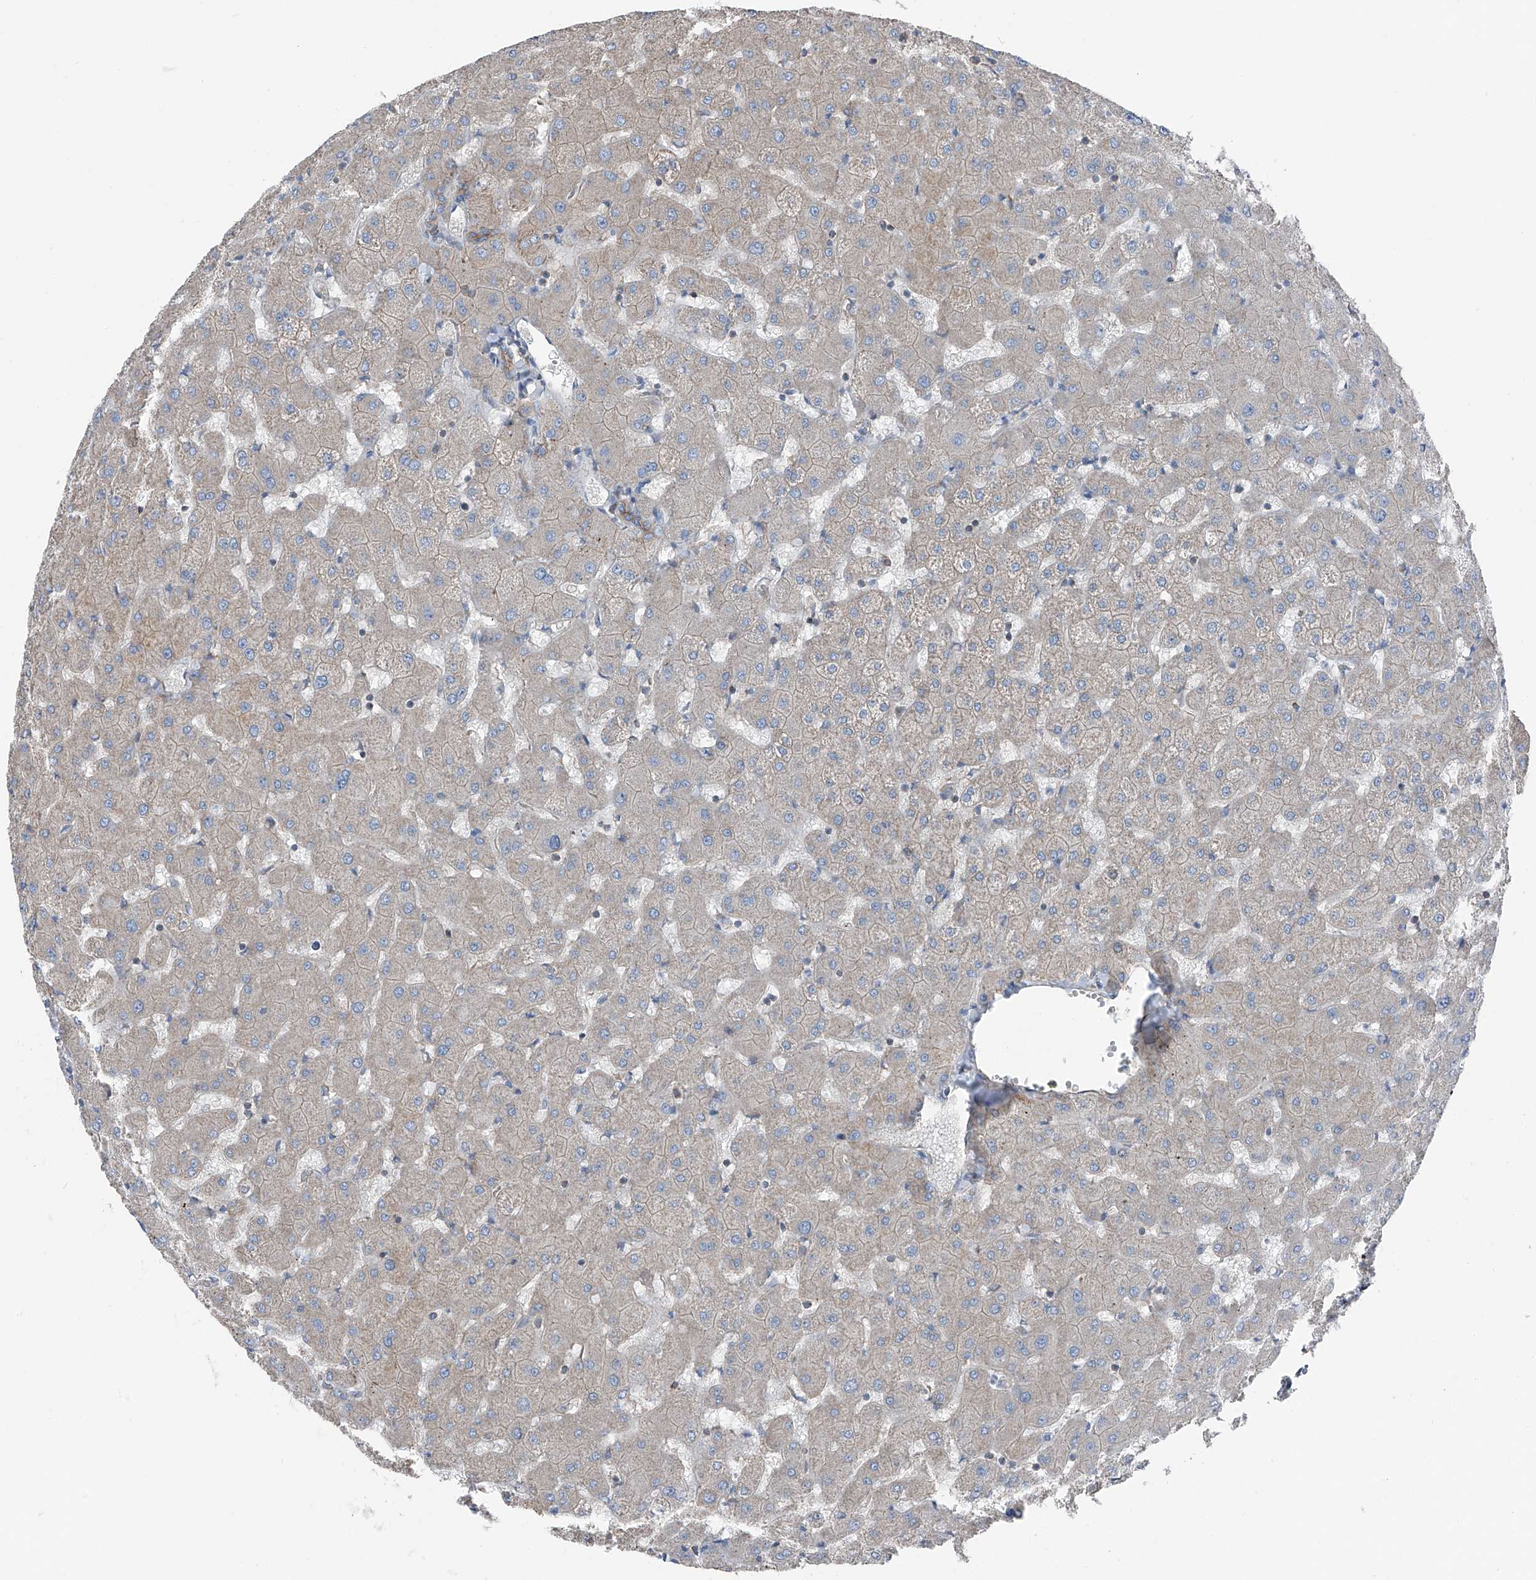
{"staining": {"intensity": "moderate", "quantity": ">75%", "location": "cytoplasmic/membranous"}, "tissue": "liver", "cell_type": "Cholangiocytes", "image_type": "normal", "snomed": [{"axis": "morphology", "description": "Normal tissue, NOS"}, {"axis": "topography", "description": "Liver"}], "caption": "Moderate cytoplasmic/membranous protein expression is identified in about >75% of cholangiocytes in liver.", "gene": "GPR142", "patient": {"sex": "female", "age": 63}}